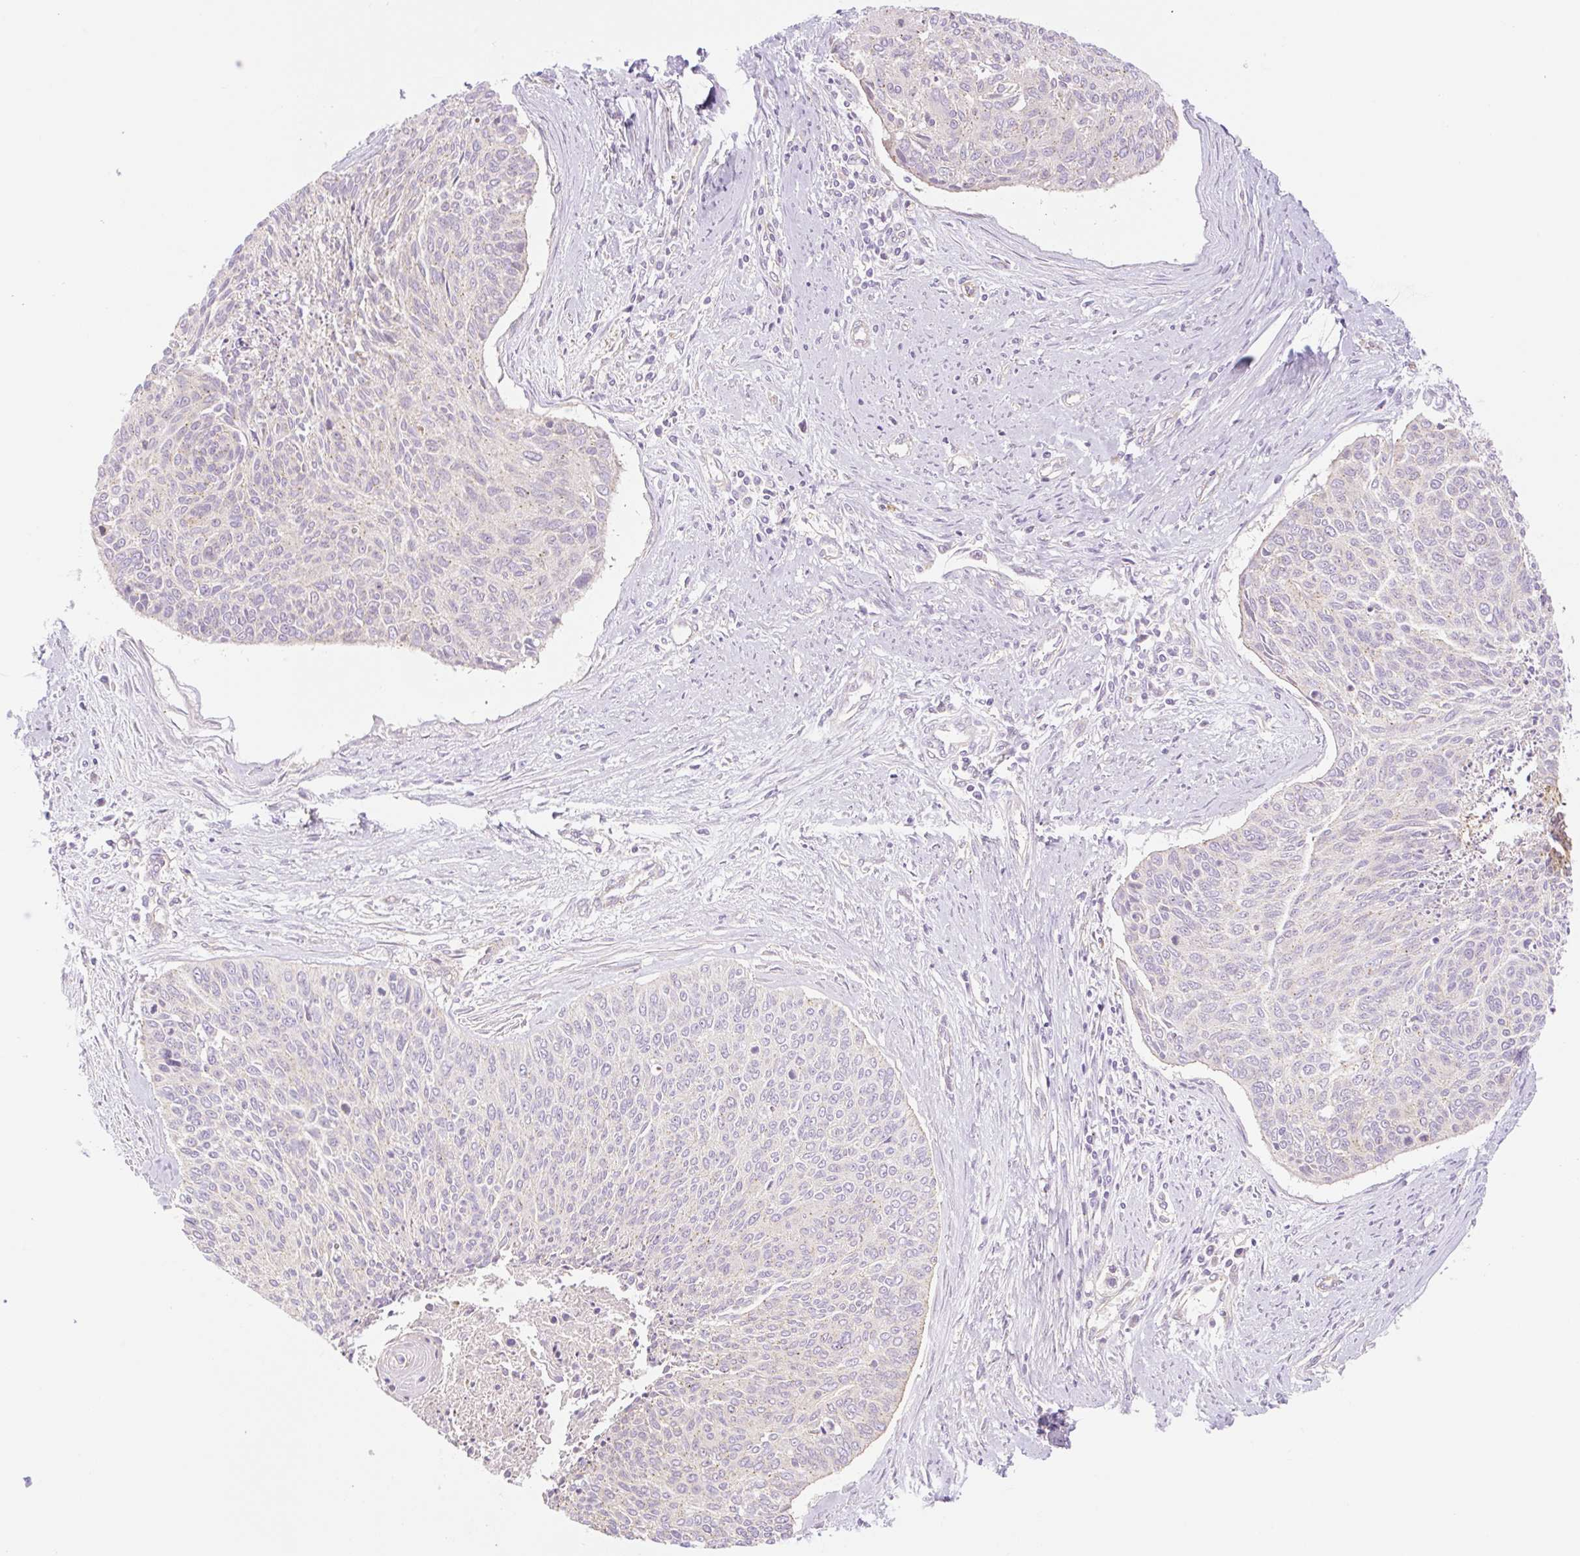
{"staining": {"intensity": "negative", "quantity": "none", "location": "none"}, "tissue": "cervical cancer", "cell_type": "Tumor cells", "image_type": "cancer", "snomed": [{"axis": "morphology", "description": "Squamous cell carcinoma, NOS"}, {"axis": "topography", "description": "Cervix"}], "caption": "Immunohistochemical staining of squamous cell carcinoma (cervical) exhibits no significant expression in tumor cells.", "gene": "NLRP5", "patient": {"sex": "female", "age": 55}}